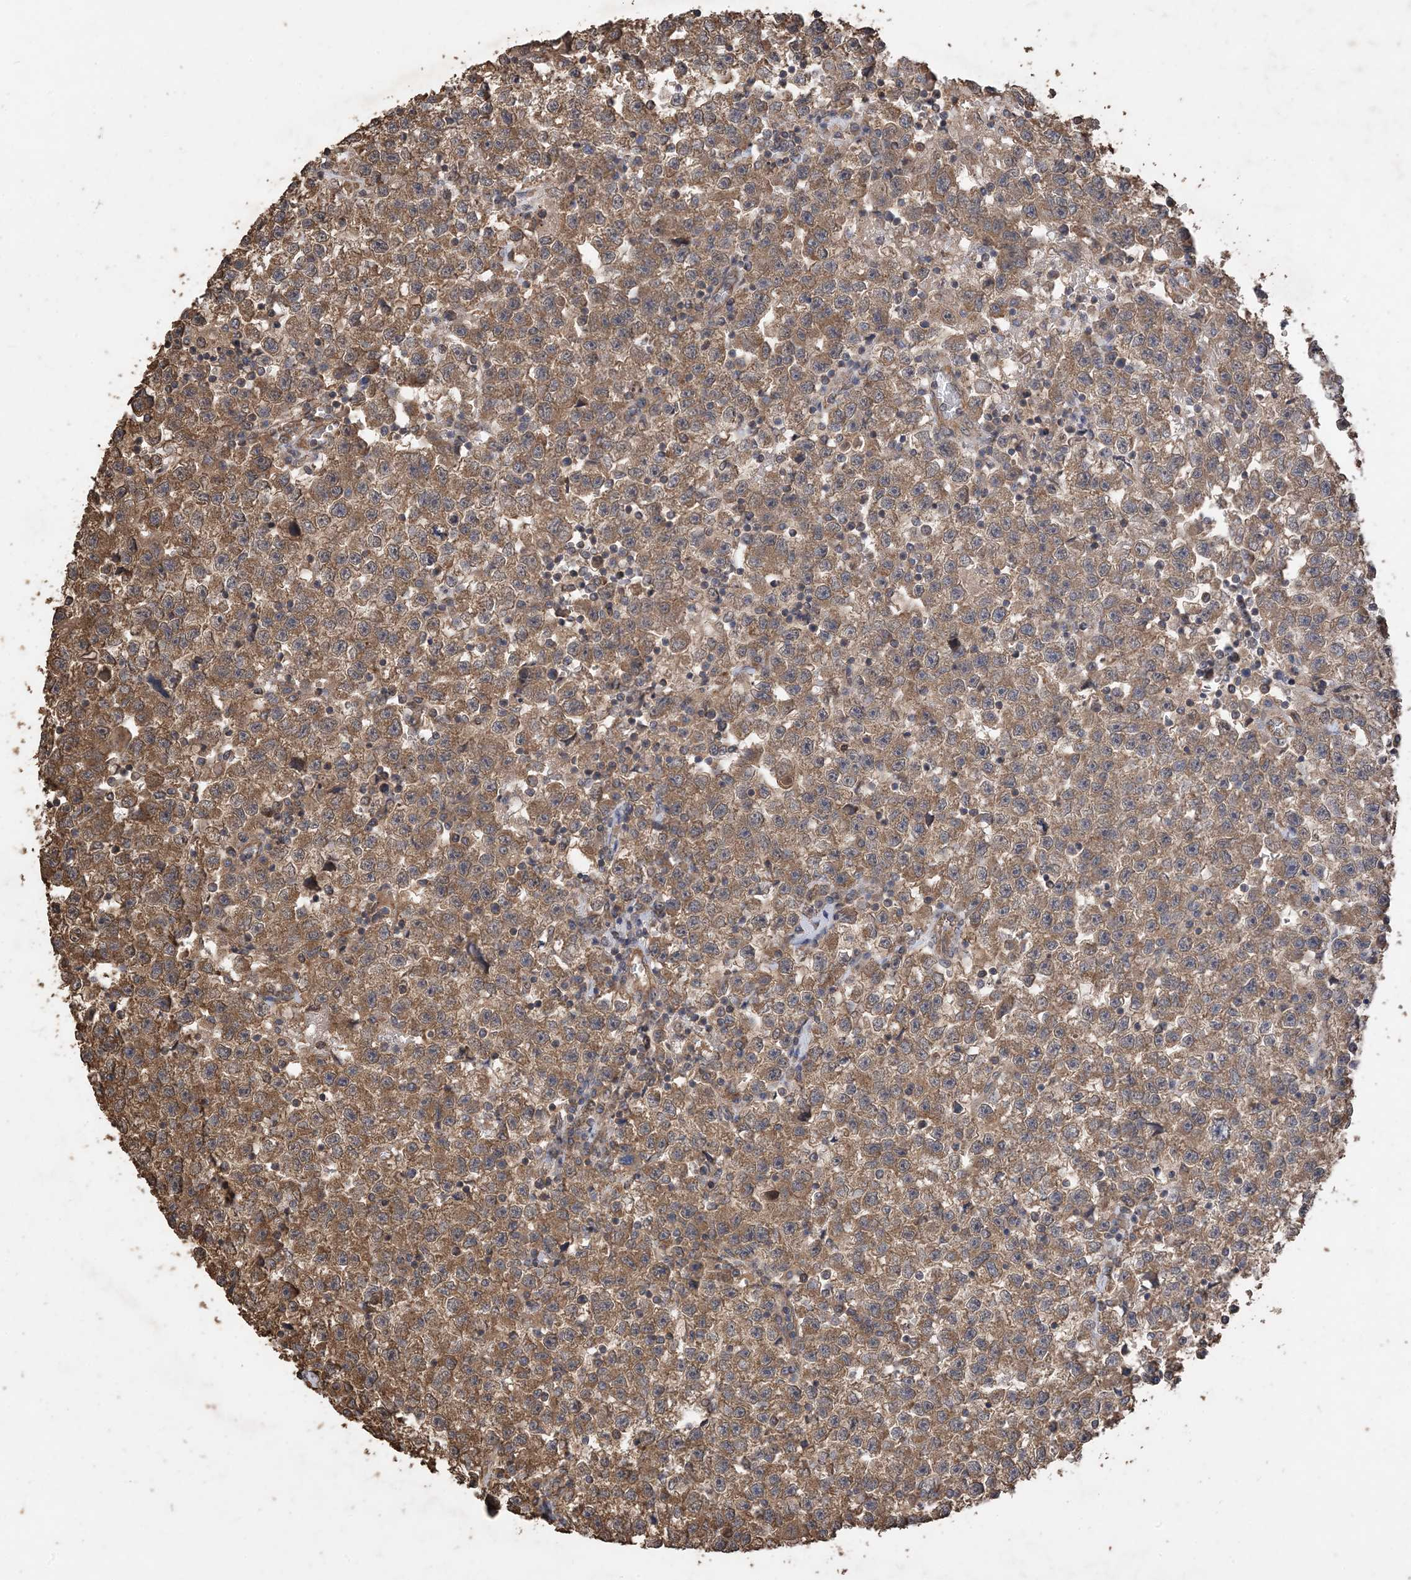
{"staining": {"intensity": "moderate", "quantity": ">75%", "location": "cytoplasmic/membranous"}, "tissue": "testis cancer", "cell_type": "Tumor cells", "image_type": "cancer", "snomed": [{"axis": "morphology", "description": "Seminoma, NOS"}, {"axis": "topography", "description": "Testis"}], "caption": "Testis seminoma tissue demonstrates moderate cytoplasmic/membranous staining in about >75% of tumor cells, visualized by immunohistochemistry.", "gene": "ZKSCAN5", "patient": {"sex": "male", "age": 22}}